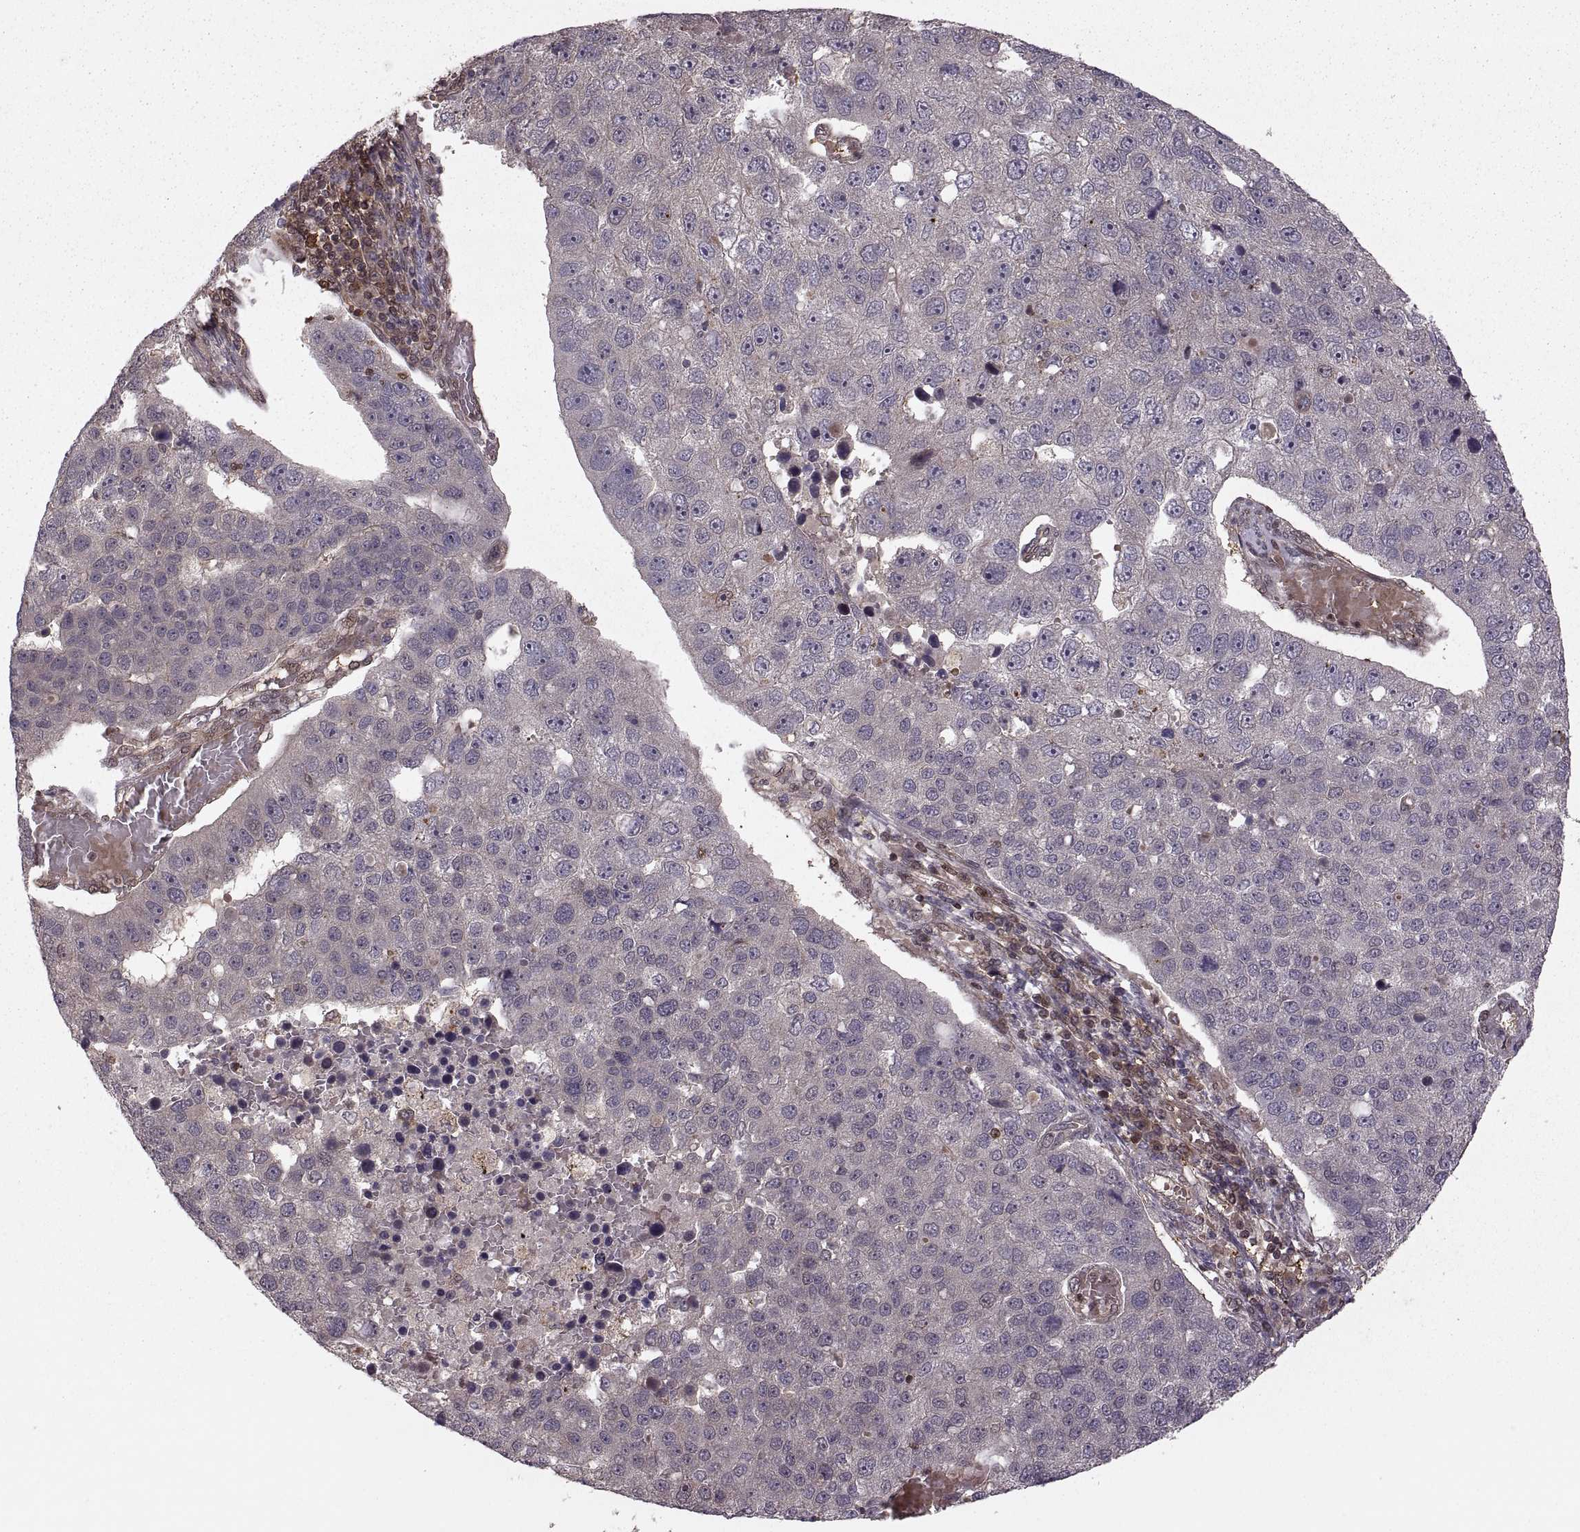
{"staining": {"intensity": "negative", "quantity": "none", "location": "none"}, "tissue": "pancreatic cancer", "cell_type": "Tumor cells", "image_type": "cancer", "snomed": [{"axis": "morphology", "description": "Adenocarcinoma, NOS"}, {"axis": "topography", "description": "Pancreas"}], "caption": "Immunohistochemical staining of pancreatic cancer (adenocarcinoma) displays no significant expression in tumor cells.", "gene": "DEDD", "patient": {"sex": "female", "age": 61}}